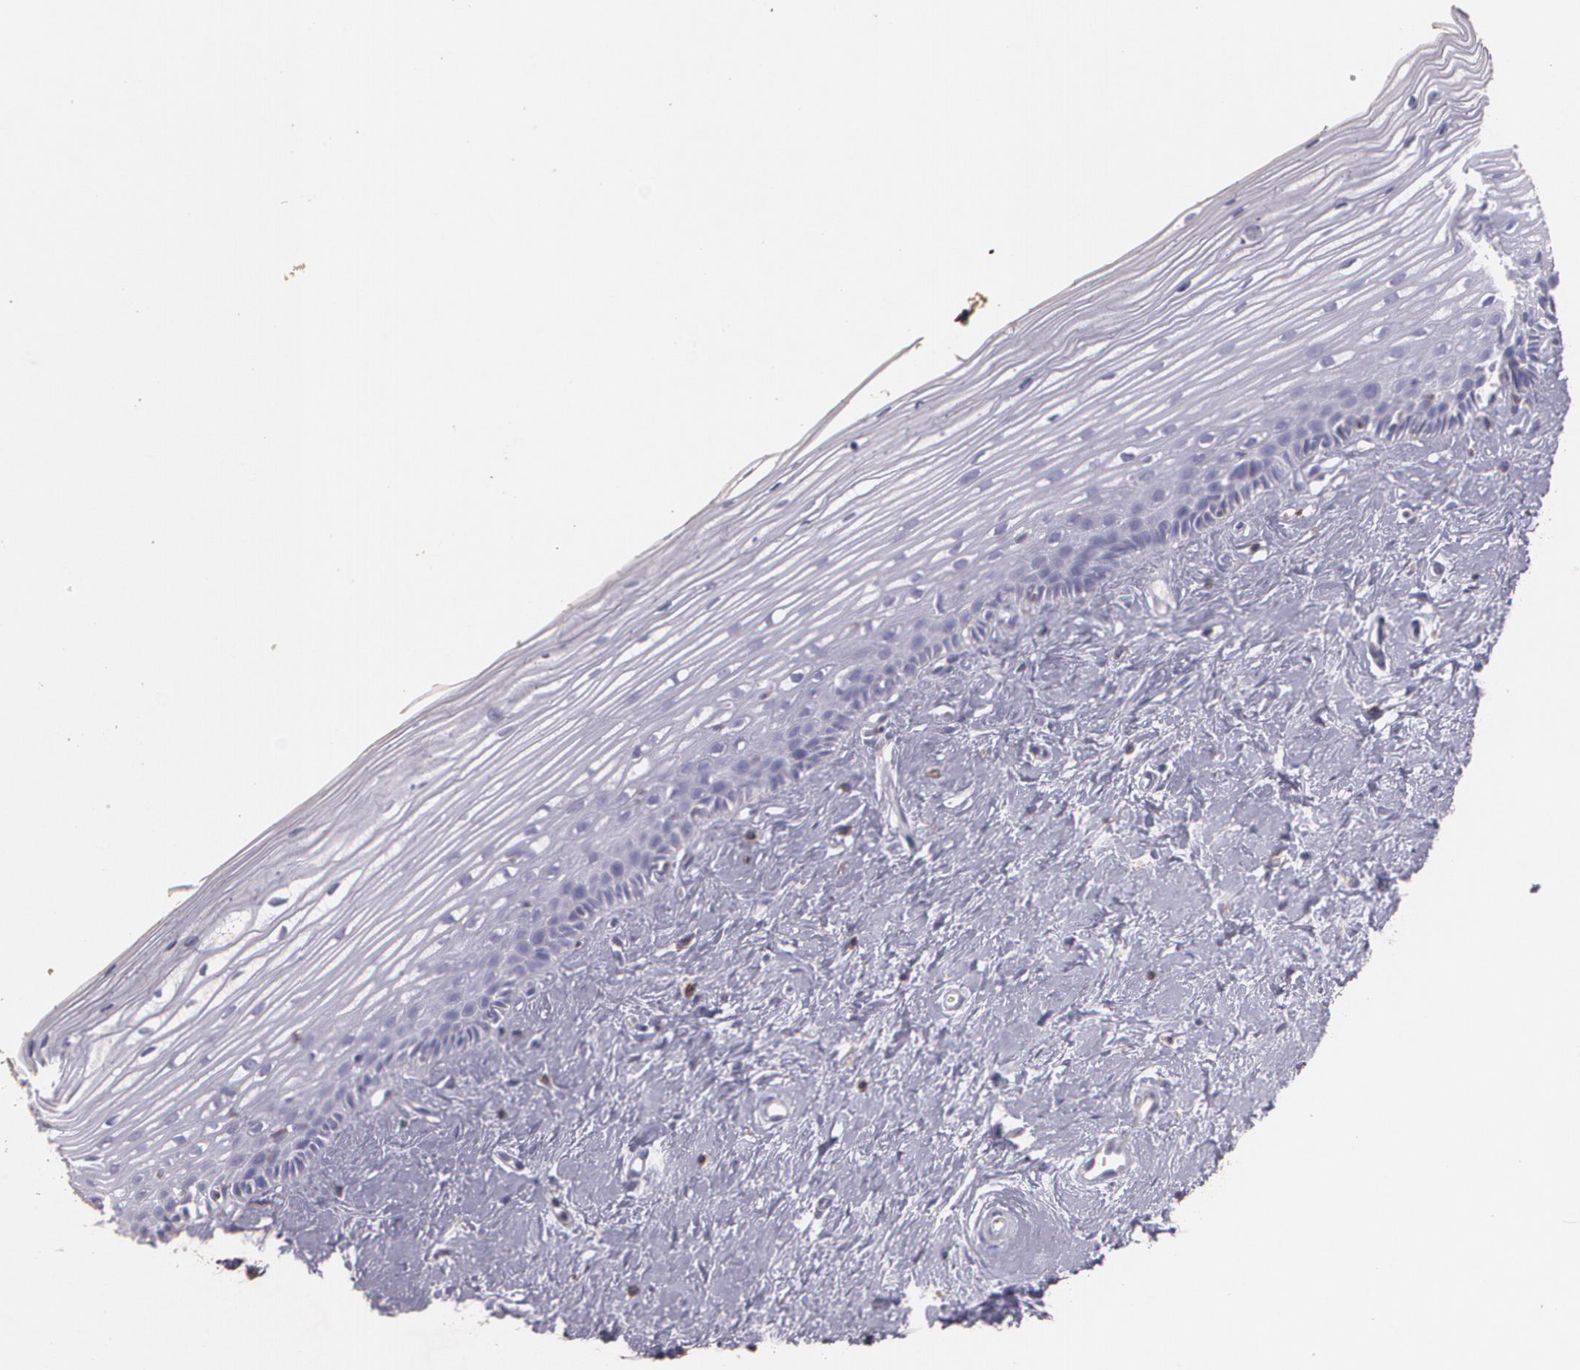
{"staining": {"intensity": "negative", "quantity": "none", "location": "none"}, "tissue": "cervix", "cell_type": "Glandular cells", "image_type": "normal", "snomed": [{"axis": "morphology", "description": "Normal tissue, NOS"}, {"axis": "topography", "description": "Cervix"}], "caption": "DAB (3,3'-diaminobenzidine) immunohistochemical staining of normal cervix shows no significant expression in glandular cells. (DAB (3,3'-diaminobenzidine) IHC visualized using brightfield microscopy, high magnification).", "gene": "TGFBR1", "patient": {"sex": "female", "age": 40}}